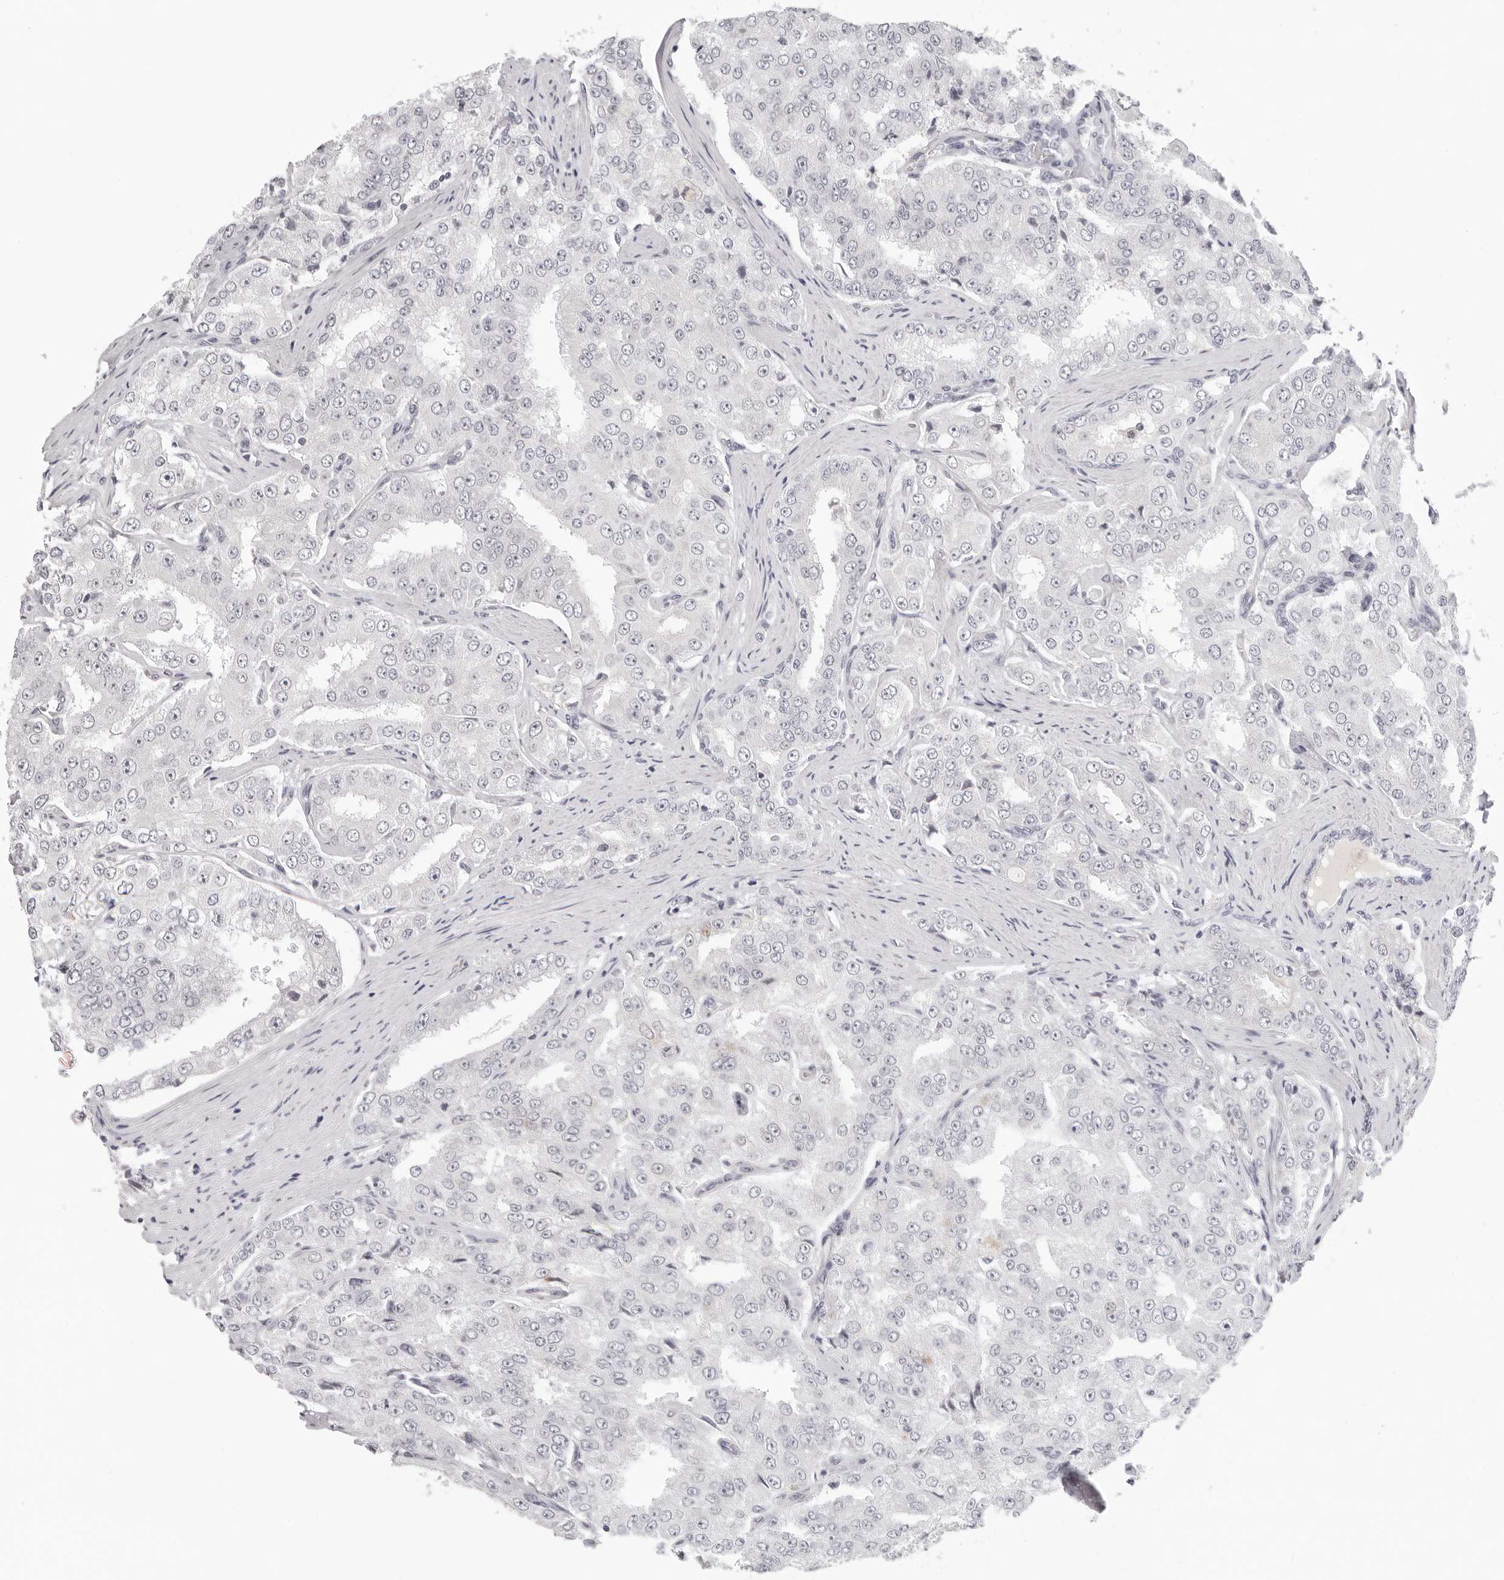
{"staining": {"intensity": "negative", "quantity": "none", "location": "none"}, "tissue": "prostate cancer", "cell_type": "Tumor cells", "image_type": "cancer", "snomed": [{"axis": "morphology", "description": "Adenocarcinoma, High grade"}, {"axis": "topography", "description": "Prostate"}], "caption": "Immunohistochemical staining of human prostate cancer (adenocarcinoma (high-grade)) reveals no significant positivity in tumor cells. (IHC, brightfield microscopy, high magnification).", "gene": "EDN2", "patient": {"sex": "male", "age": 58}}